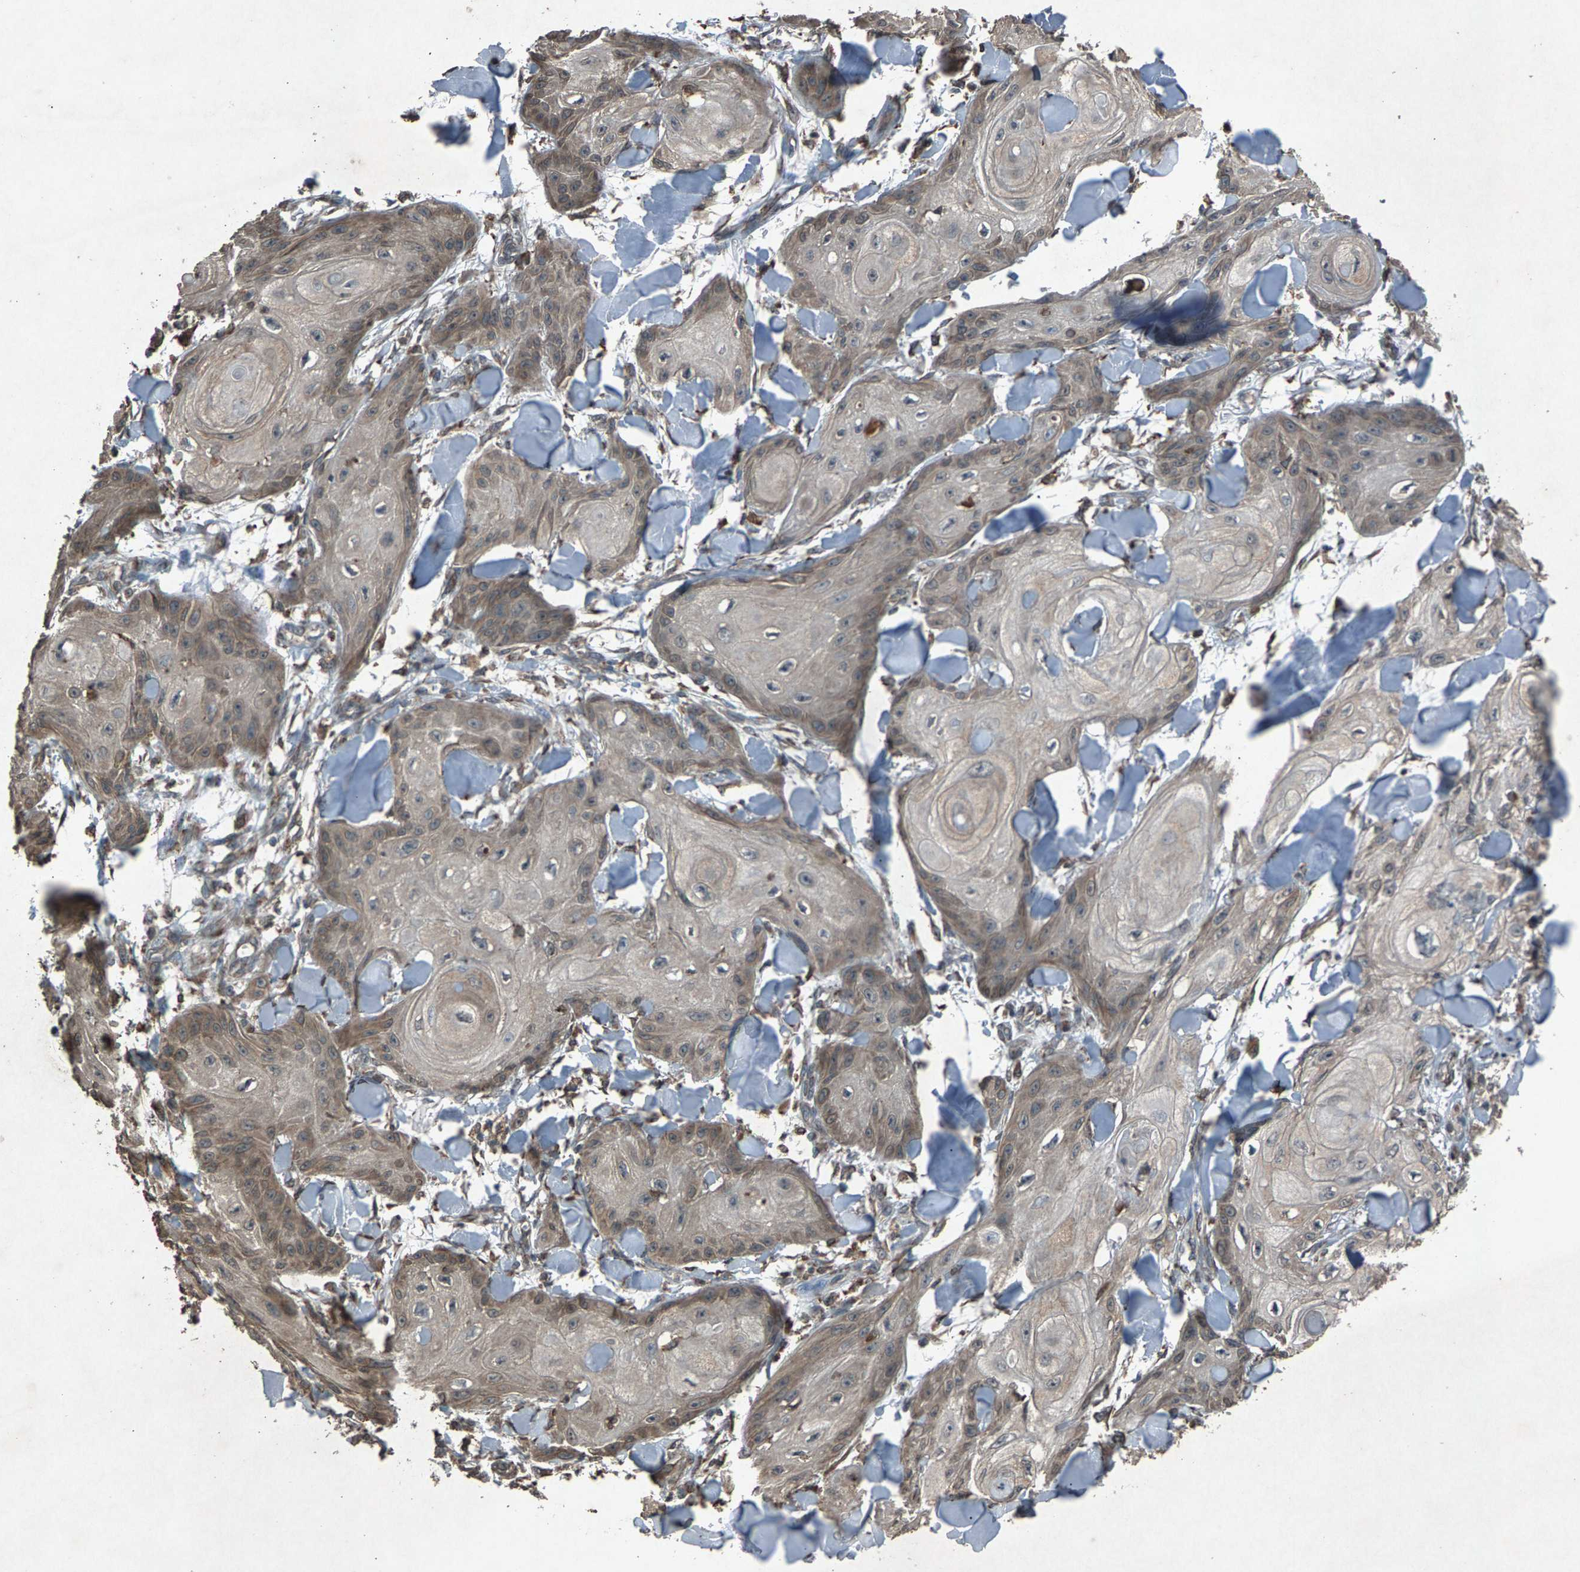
{"staining": {"intensity": "weak", "quantity": "25%-75%", "location": "cytoplasmic/membranous"}, "tissue": "skin cancer", "cell_type": "Tumor cells", "image_type": "cancer", "snomed": [{"axis": "morphology", "description": "Squamous cell carcinoma, NOS"}, {"axis": "topography", "description": "Skin"}], "caption": "Squamous cell carcinoma (skin) tissue displays weak cytoplasmic/membranous staining in about 25%-75% of tumor cells", "gene": "CALR", "patient": {"sex": "male", "age": 74}}